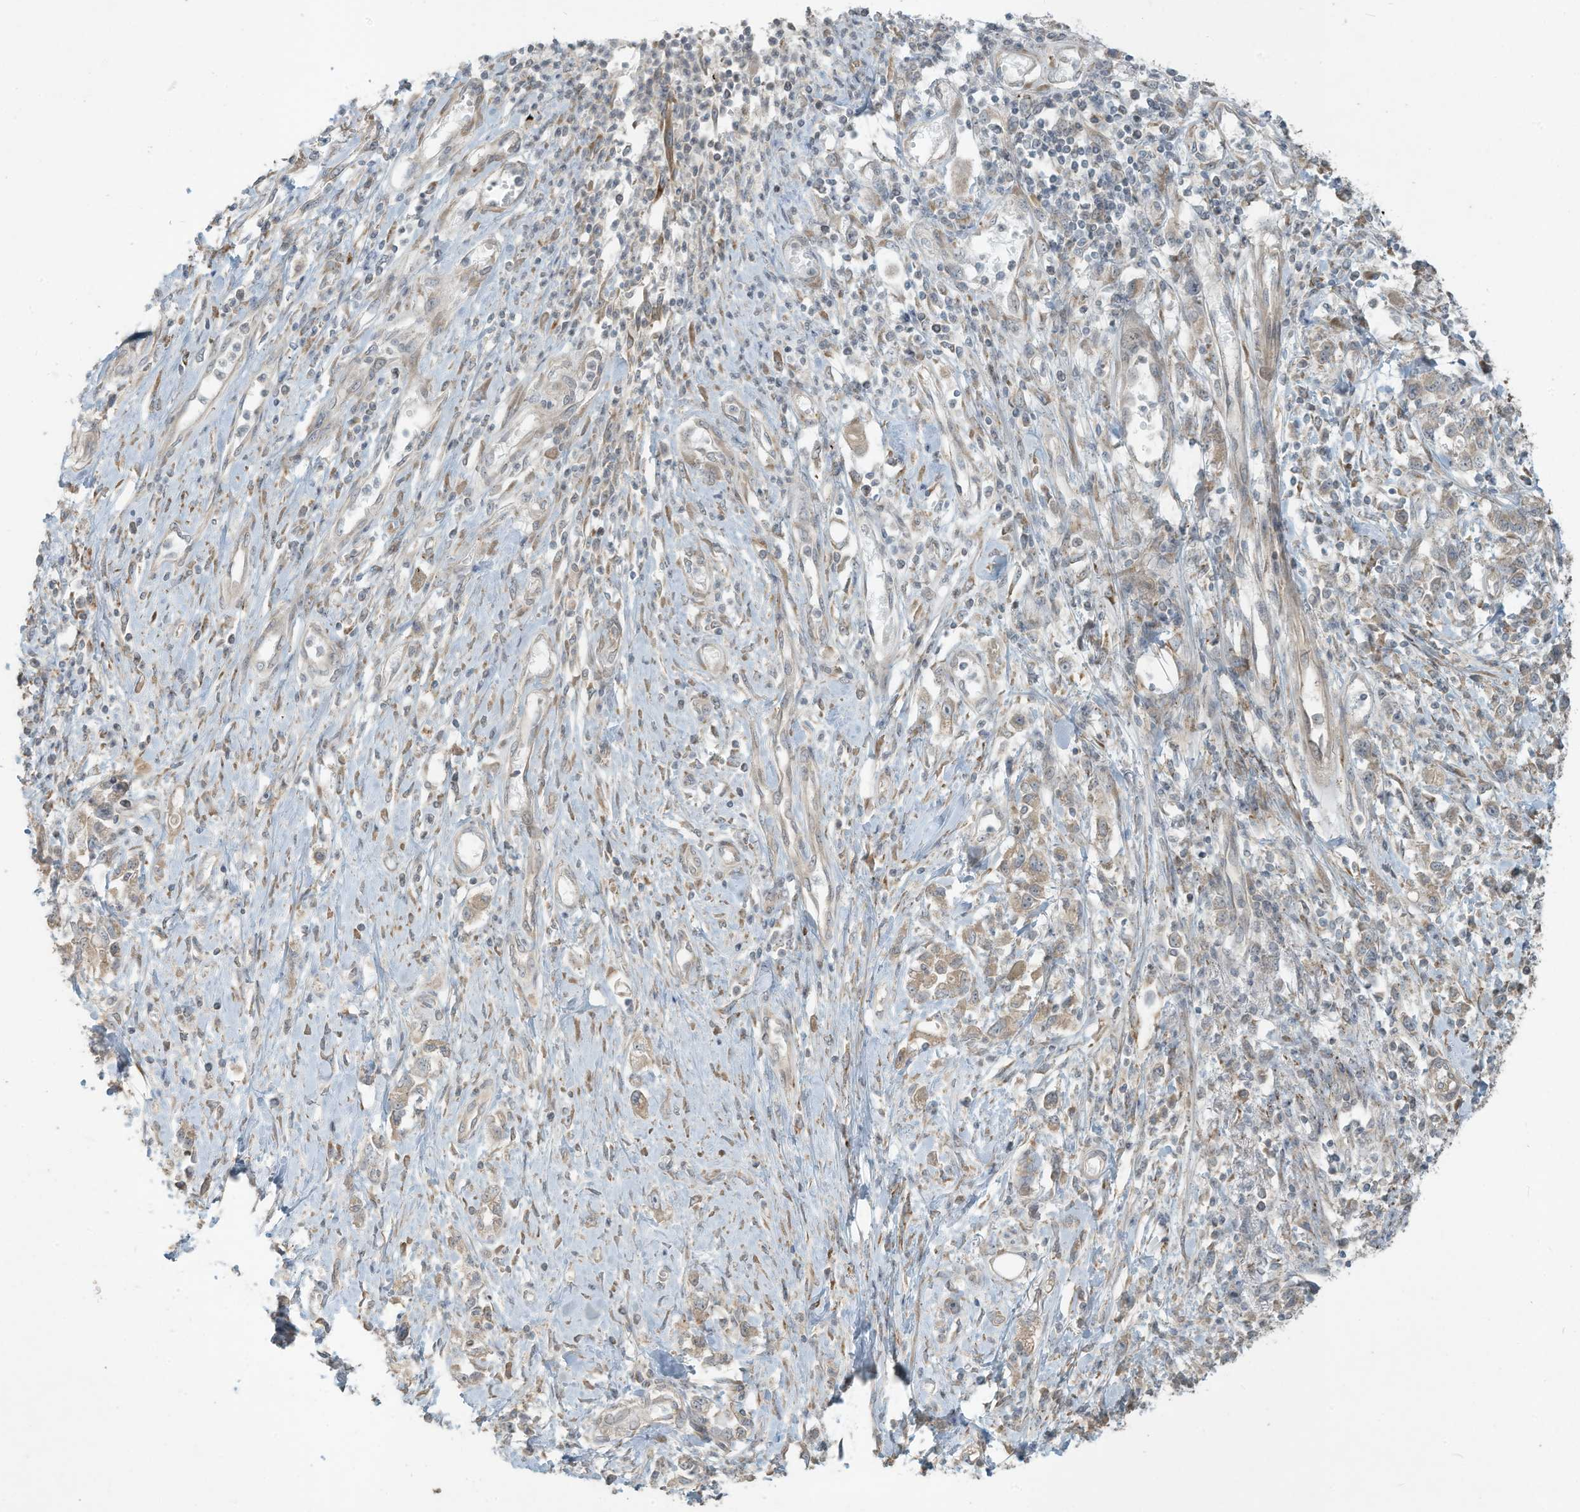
{"staining": {"intensity": "weak", "quantity": ">75%", "location": "cytoplasmic/membranous"}, "tissue": "stomach cancer", "cell_type": "Tumor cells", "image_type": "cancer", "snomed": [{"axis": "morphology", "description": "Adenocarcinoma, NOS"}, {"axis": "topography", "description": "Stomach"}], "caption": "Stomach cancer (adenocarcinoma) stained with immunohistochemistry displays weak cytoplasmic/membranous positivity in about >75% of tumor cells. (DAB (3,3'-diaminobenzidine) IHC, brown staining for protein, blue staining for nuclei).", "gene": "MAGIX", "patient": {"sex": "female", "age": 76}}